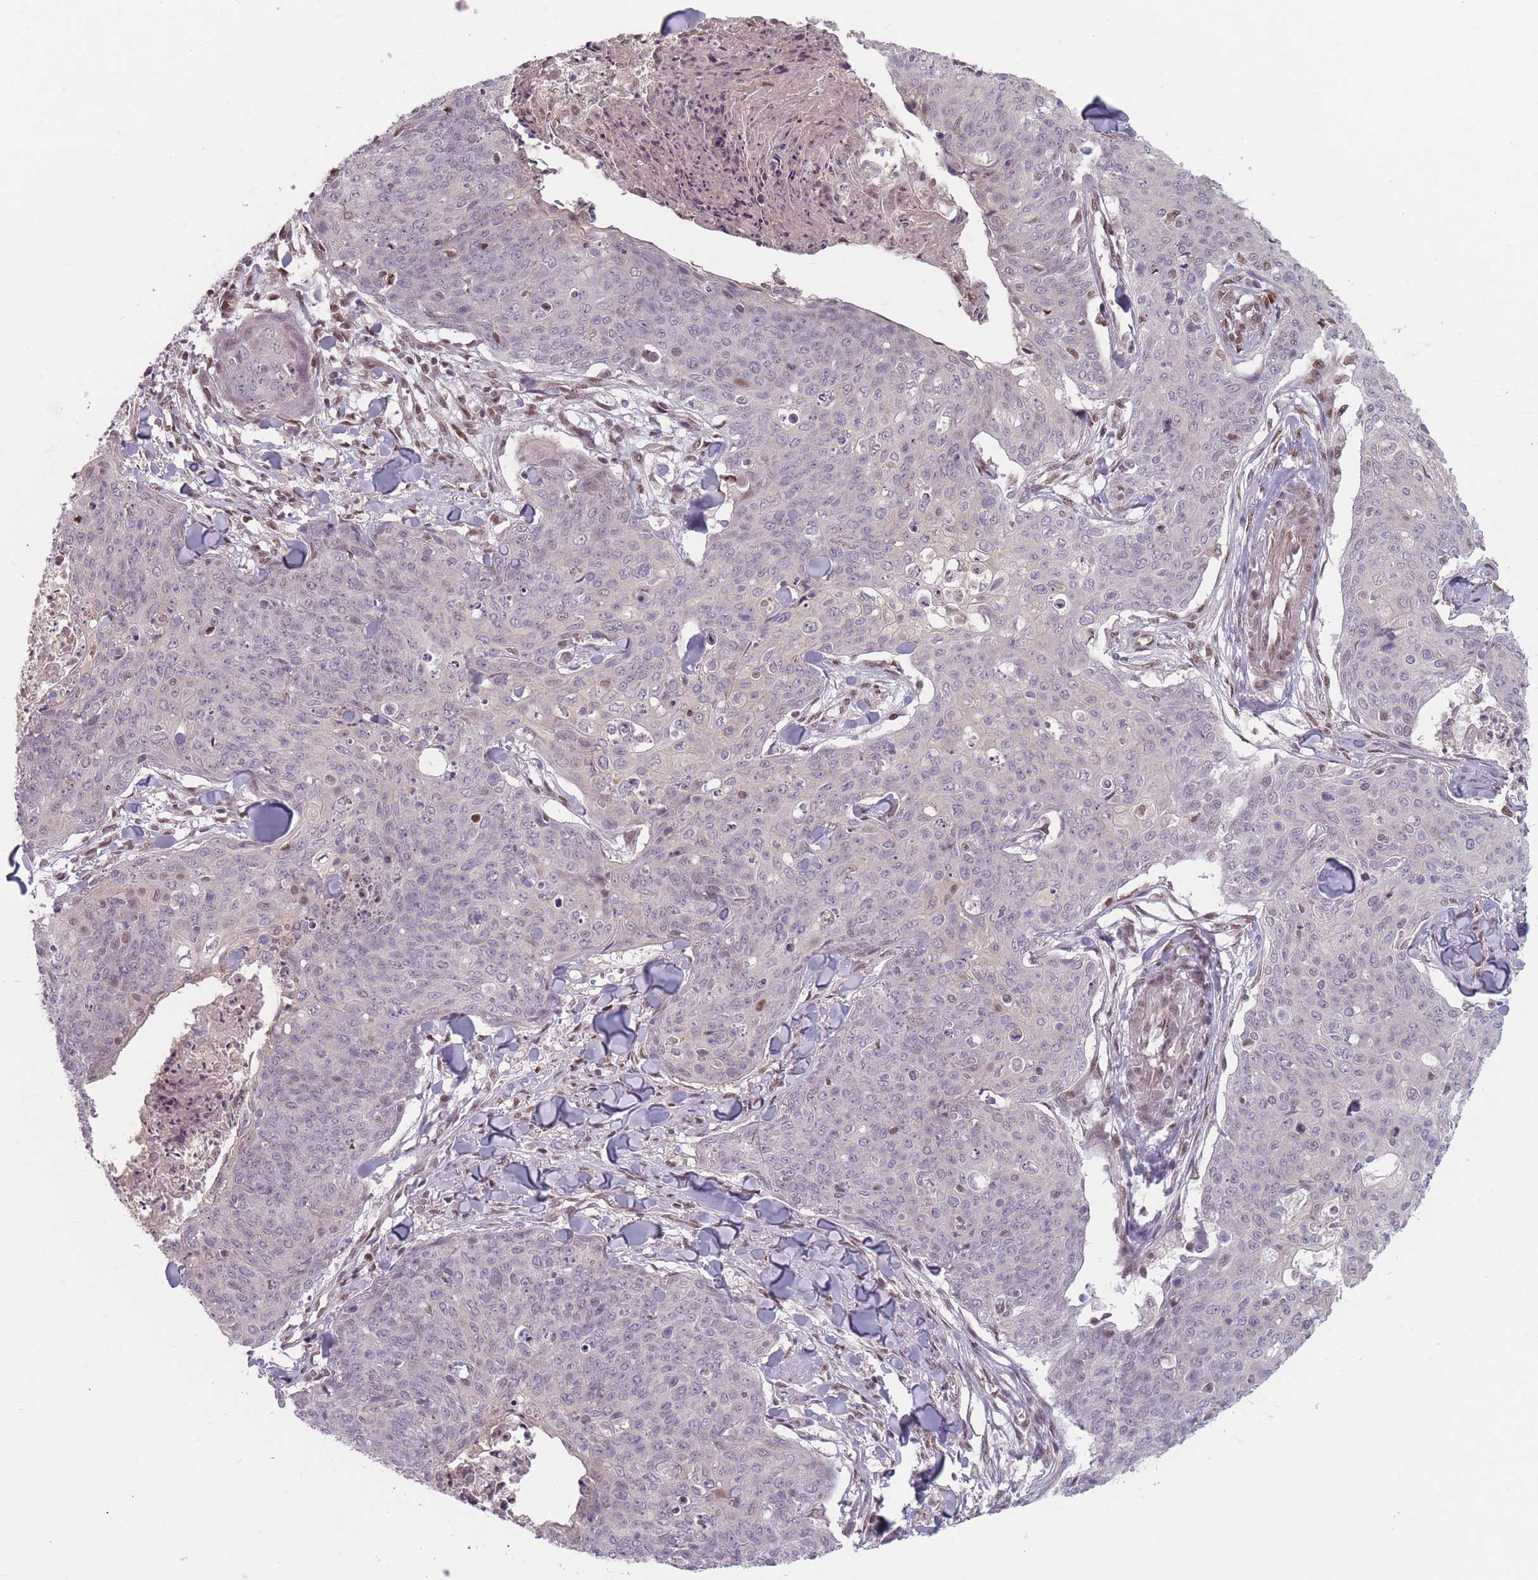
{"staining": {"intensity": "negative", "quantity": "none", "location": "none"}, "tissue": "skin cancer", "cell_type": "Tumor cells", "image_type": "cancer", "snomed": [{"axis": "morphology", "description": "Squamous cell carcinoma, NOS"}, {"axis": "topography", "description": "Skin"}, {"axis": "topography", "description": "Vulva"}], "caption": "Tumor cells are negative for brown protein staining in skin cancer.", "gene": "SH3BGRL2", "patient": {"sex": "female", "age": 85}}